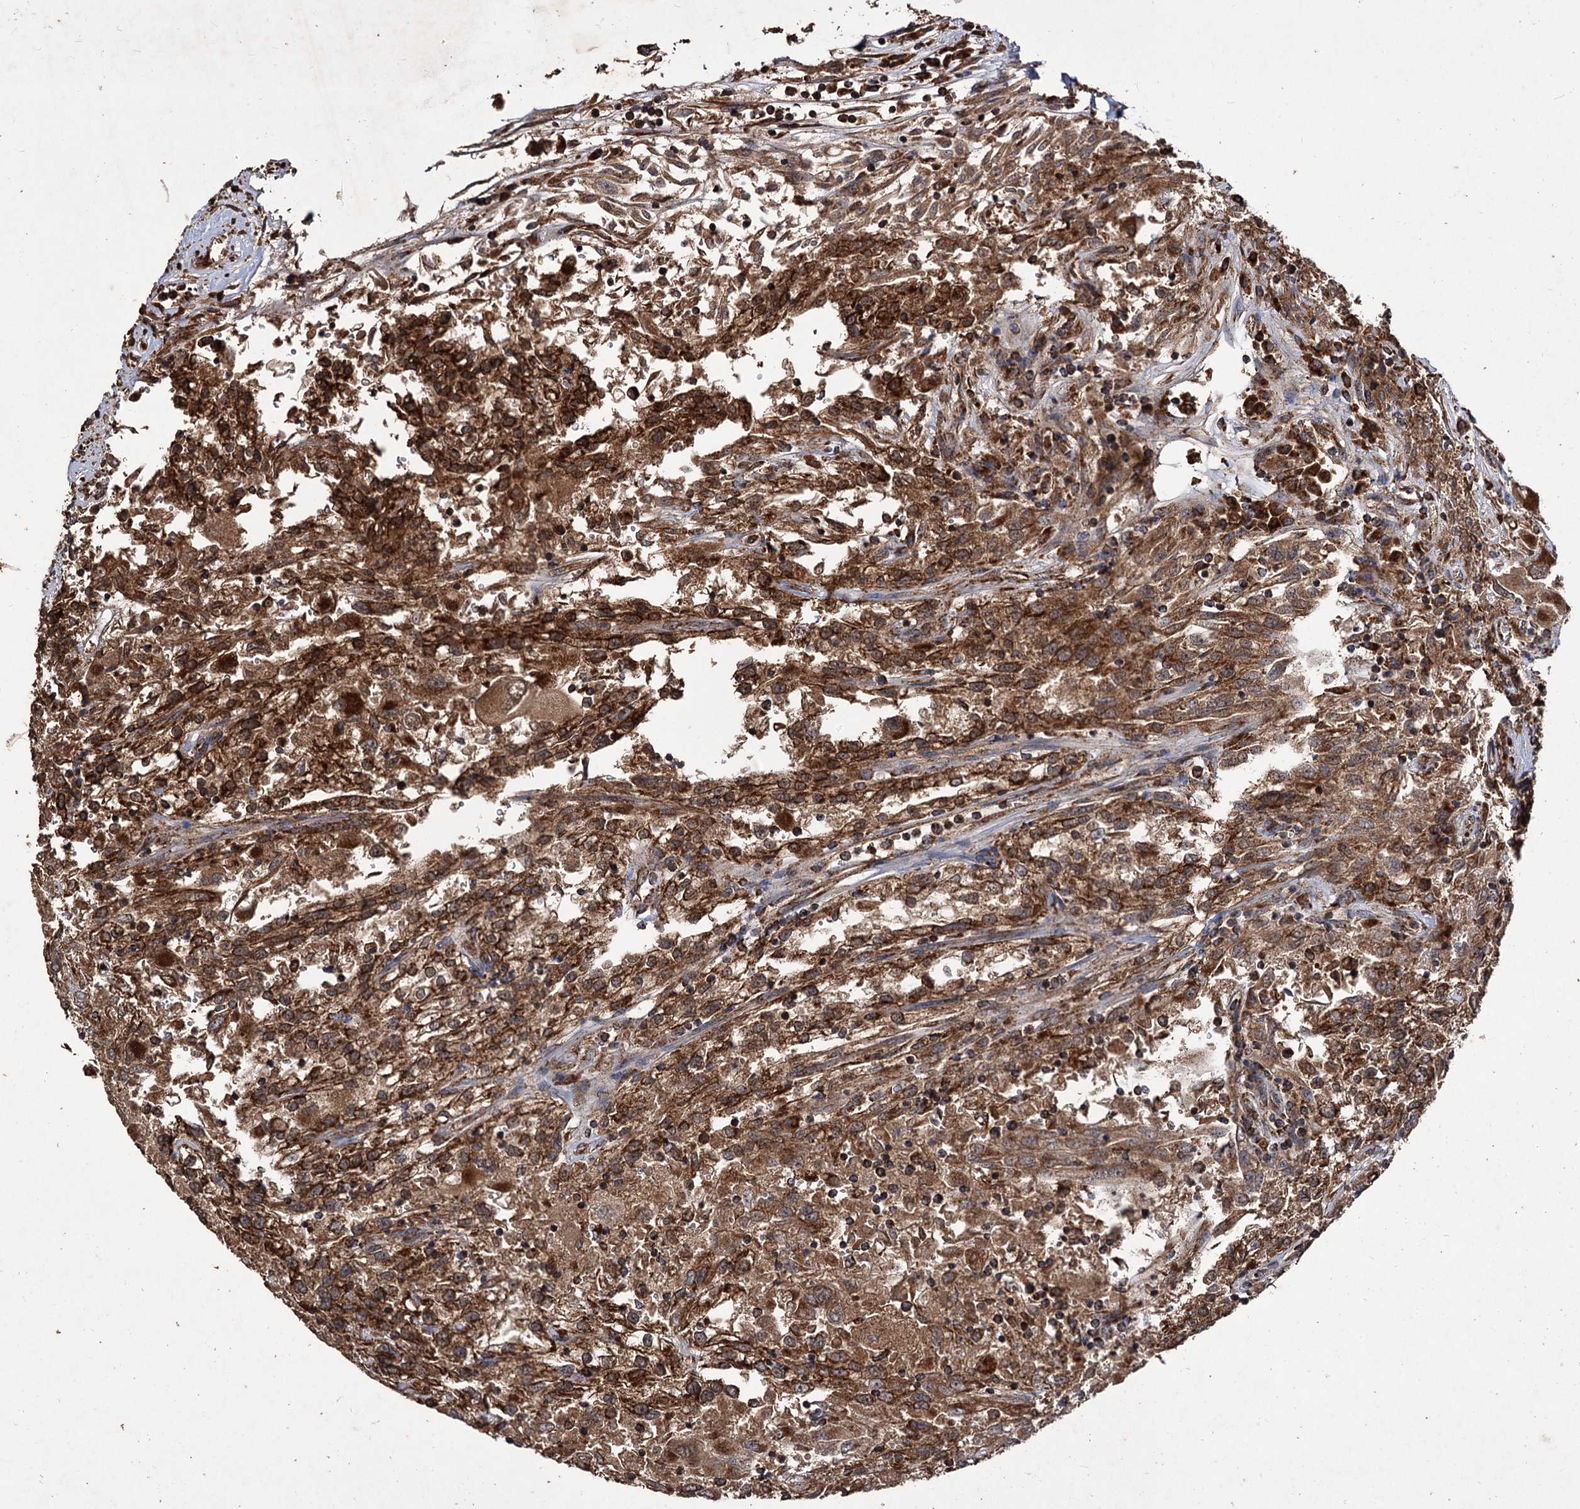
{"staining": {"intensity": "strong", "quantity": ">75%", "location": "cytoplasmic/membranous"}, "tissue": "renal cancer", "cell_type": "Tumor cells", "image_type": "cancer", "snomed": [{"axis": "morphology", "description": "Adenocarcinoma, NOS"}, {"axis": "topography", "description": "Kidney"}], "caption": "Renal cancer (adenocarcinoma) was stained to show a protein in brown. There is high levels of strong cytoplasmic/membranous positivity in approximately >75% of tumor cells. The staining was performed using DAB (3,3'-diaminobenzidine), with brown indicating positive protein expression. Nuclei are stained blue with hematoxylin.", "gene": "IPO4", "patient": {"sex": "female", "age": 52}}